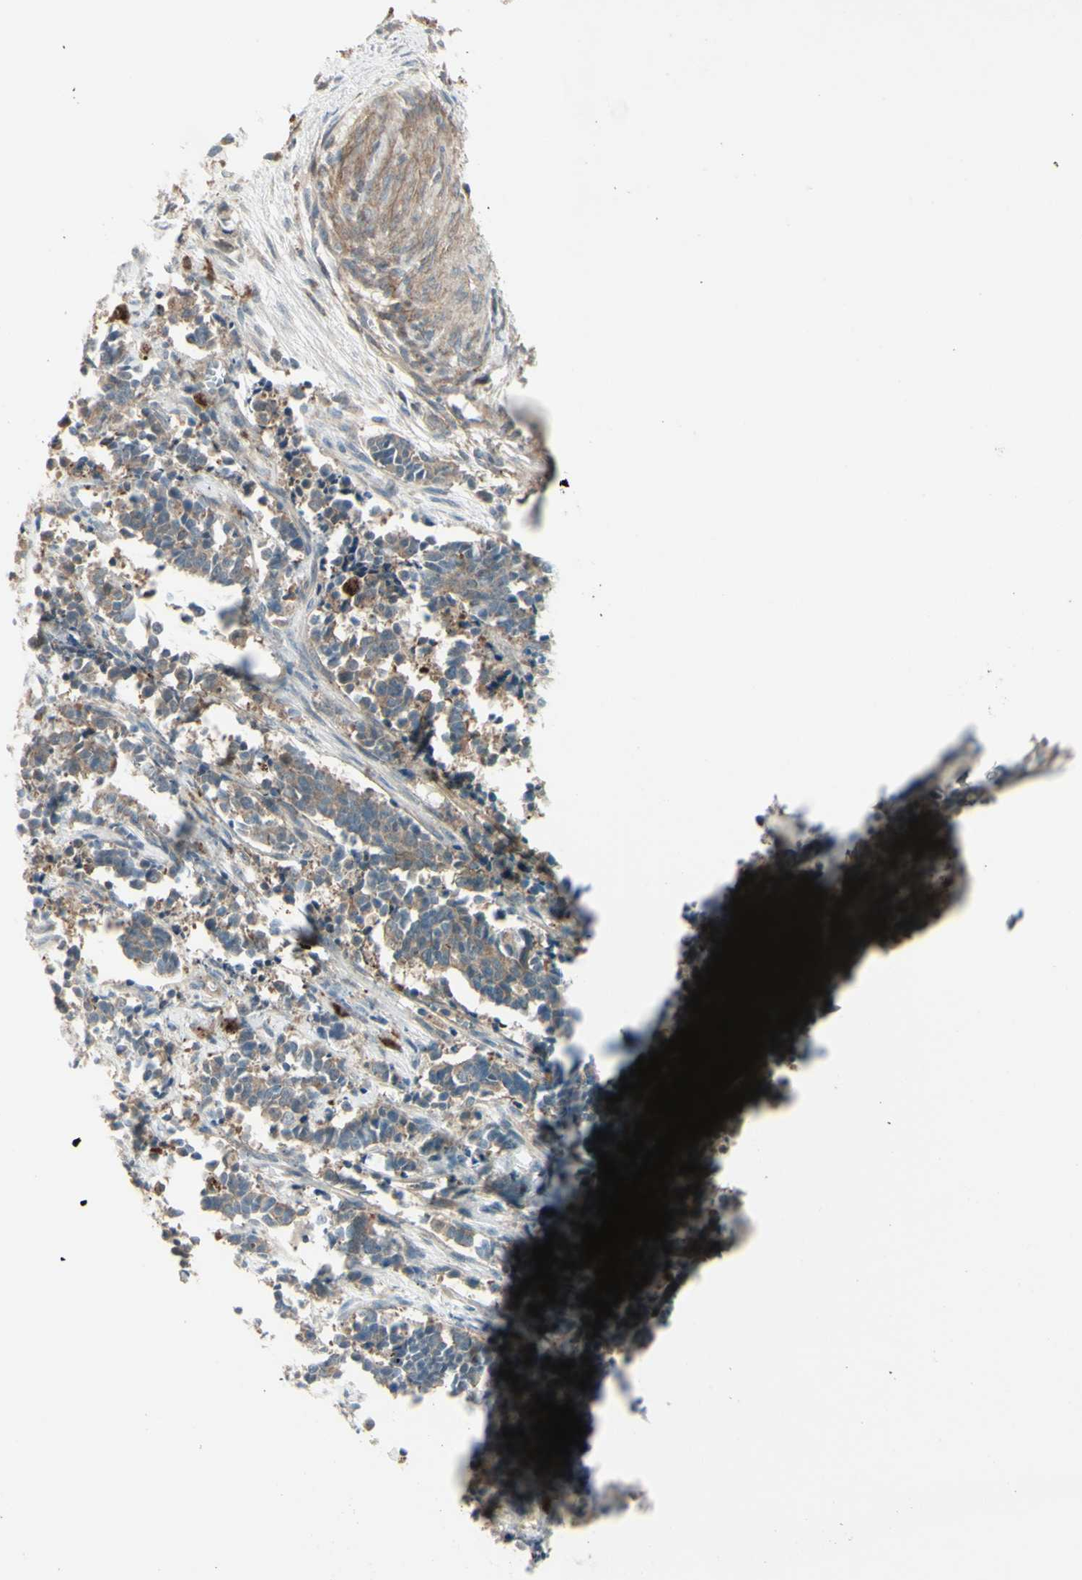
{"staining": {"intensity": "moderate", "quantity": ">75%", "location": "cytoplasmic/membranous"}, "tissue": "cervical cancer", "cell_type": "Tumor cells", "image_type": "cancer", "snomed": [{"axis": "morphology", "description": "Normal tissue, NOS"}, {"axis": "morphology", "description": "Squamous cell carcinoma, NOS"}, {"axis": "topography", "description": "Cervix"}], "caption": "This micrograph exhibits cervical cancer stained with IHC to label a protein in brown. The cytoplasmic/membranous of tumor cells show moderate positivity for the protein. Nuclei are counter-stained blue.", "gene": "OSTM1", "patient": {"sex": "female", "age": 35}}